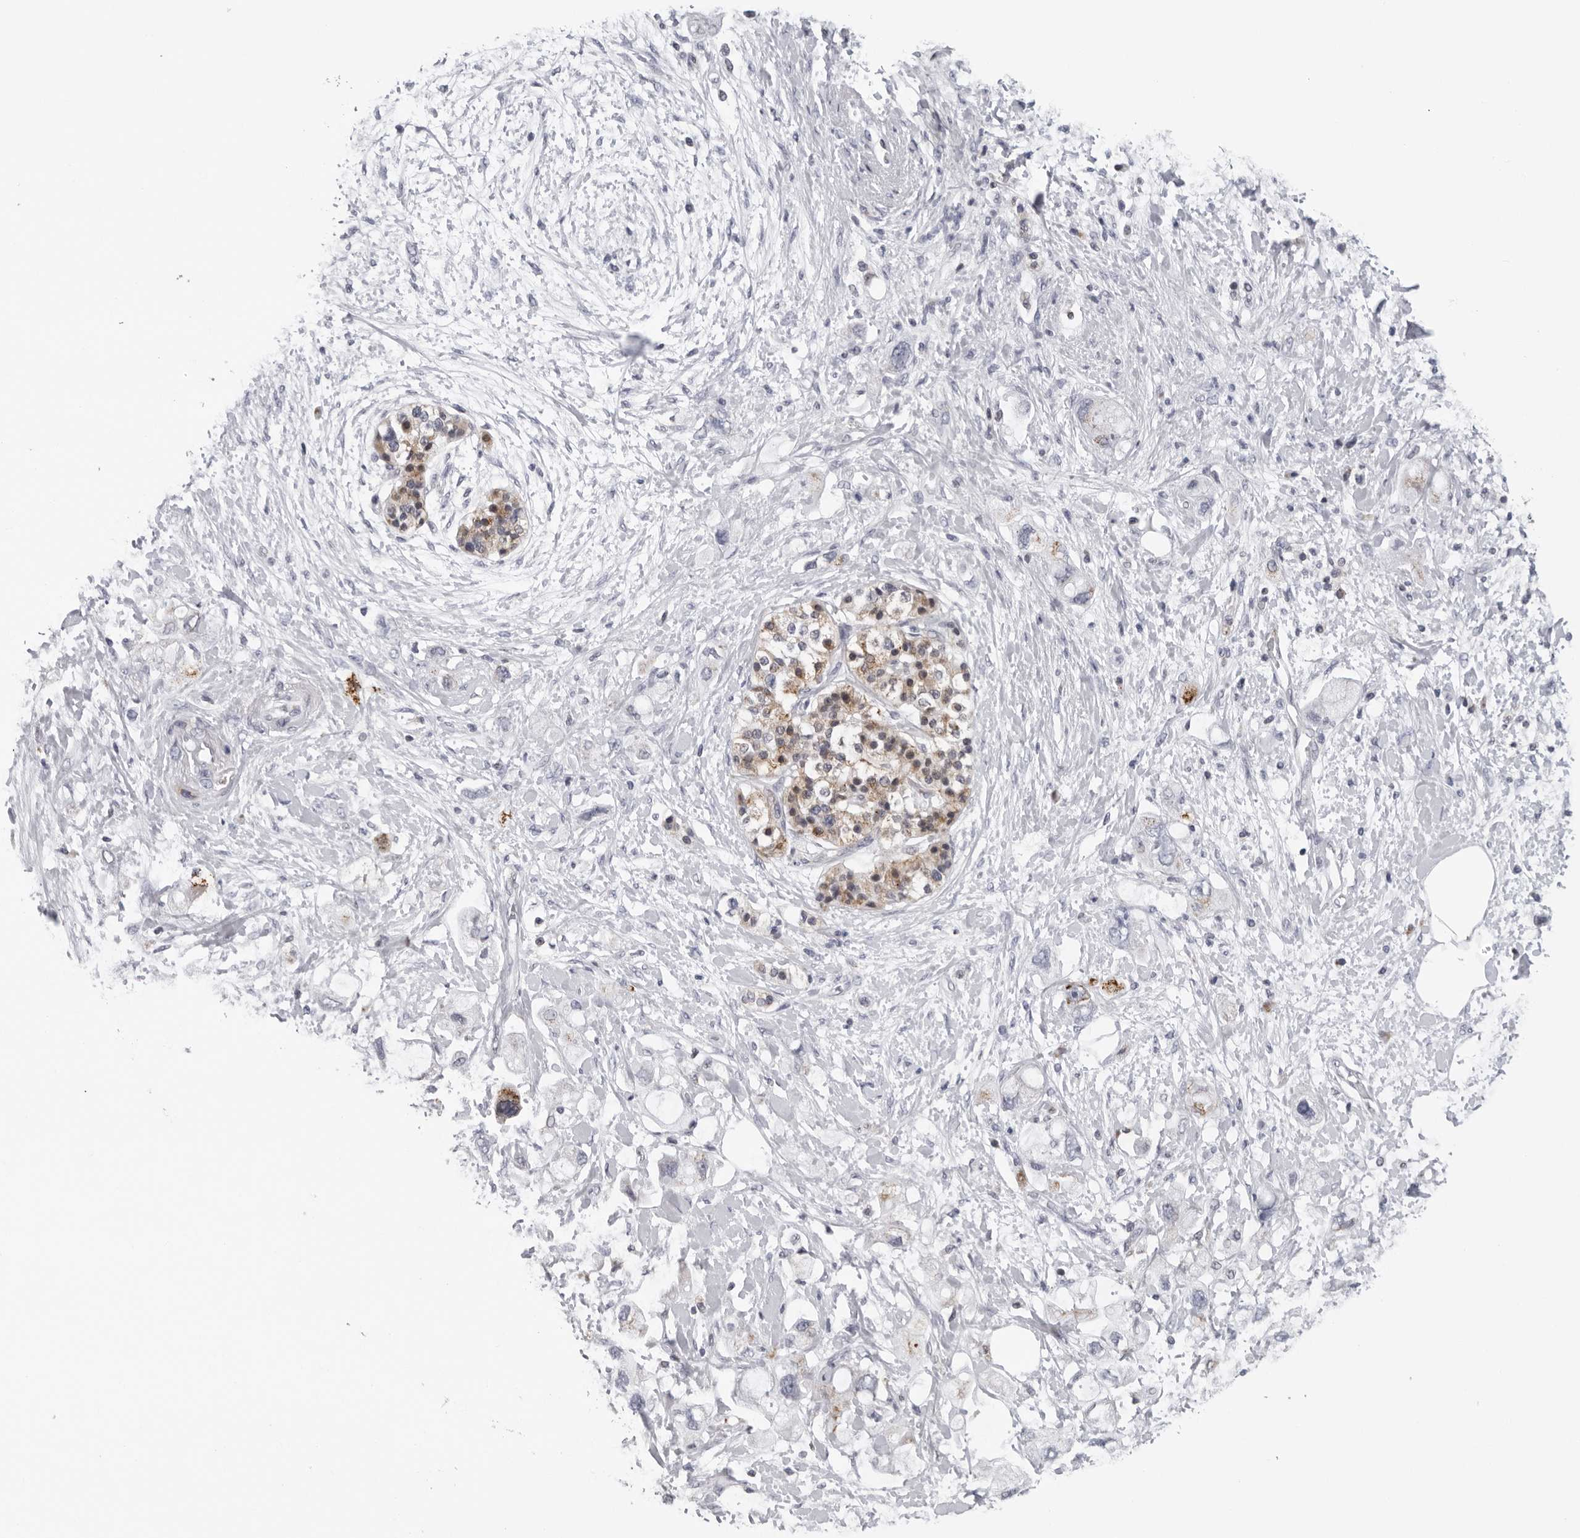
{"staining": {"intensity": "negative", "quantity": "none", "location": "none"}, "tissue": "pancreatic cancer", "cell_type": "Tumor cells", "image_type": "cancer", "snomed": [{"axis": "morphology", "description": "Adenocarcinoma, NOS"}, {"axis": "topography", "description": "Pancreas"}], "caption": "Tumor cells show no significant protein staining in pancreatic cancer.", "gene": "CPT2", "patient": {"sex": "female", "age": 56}}